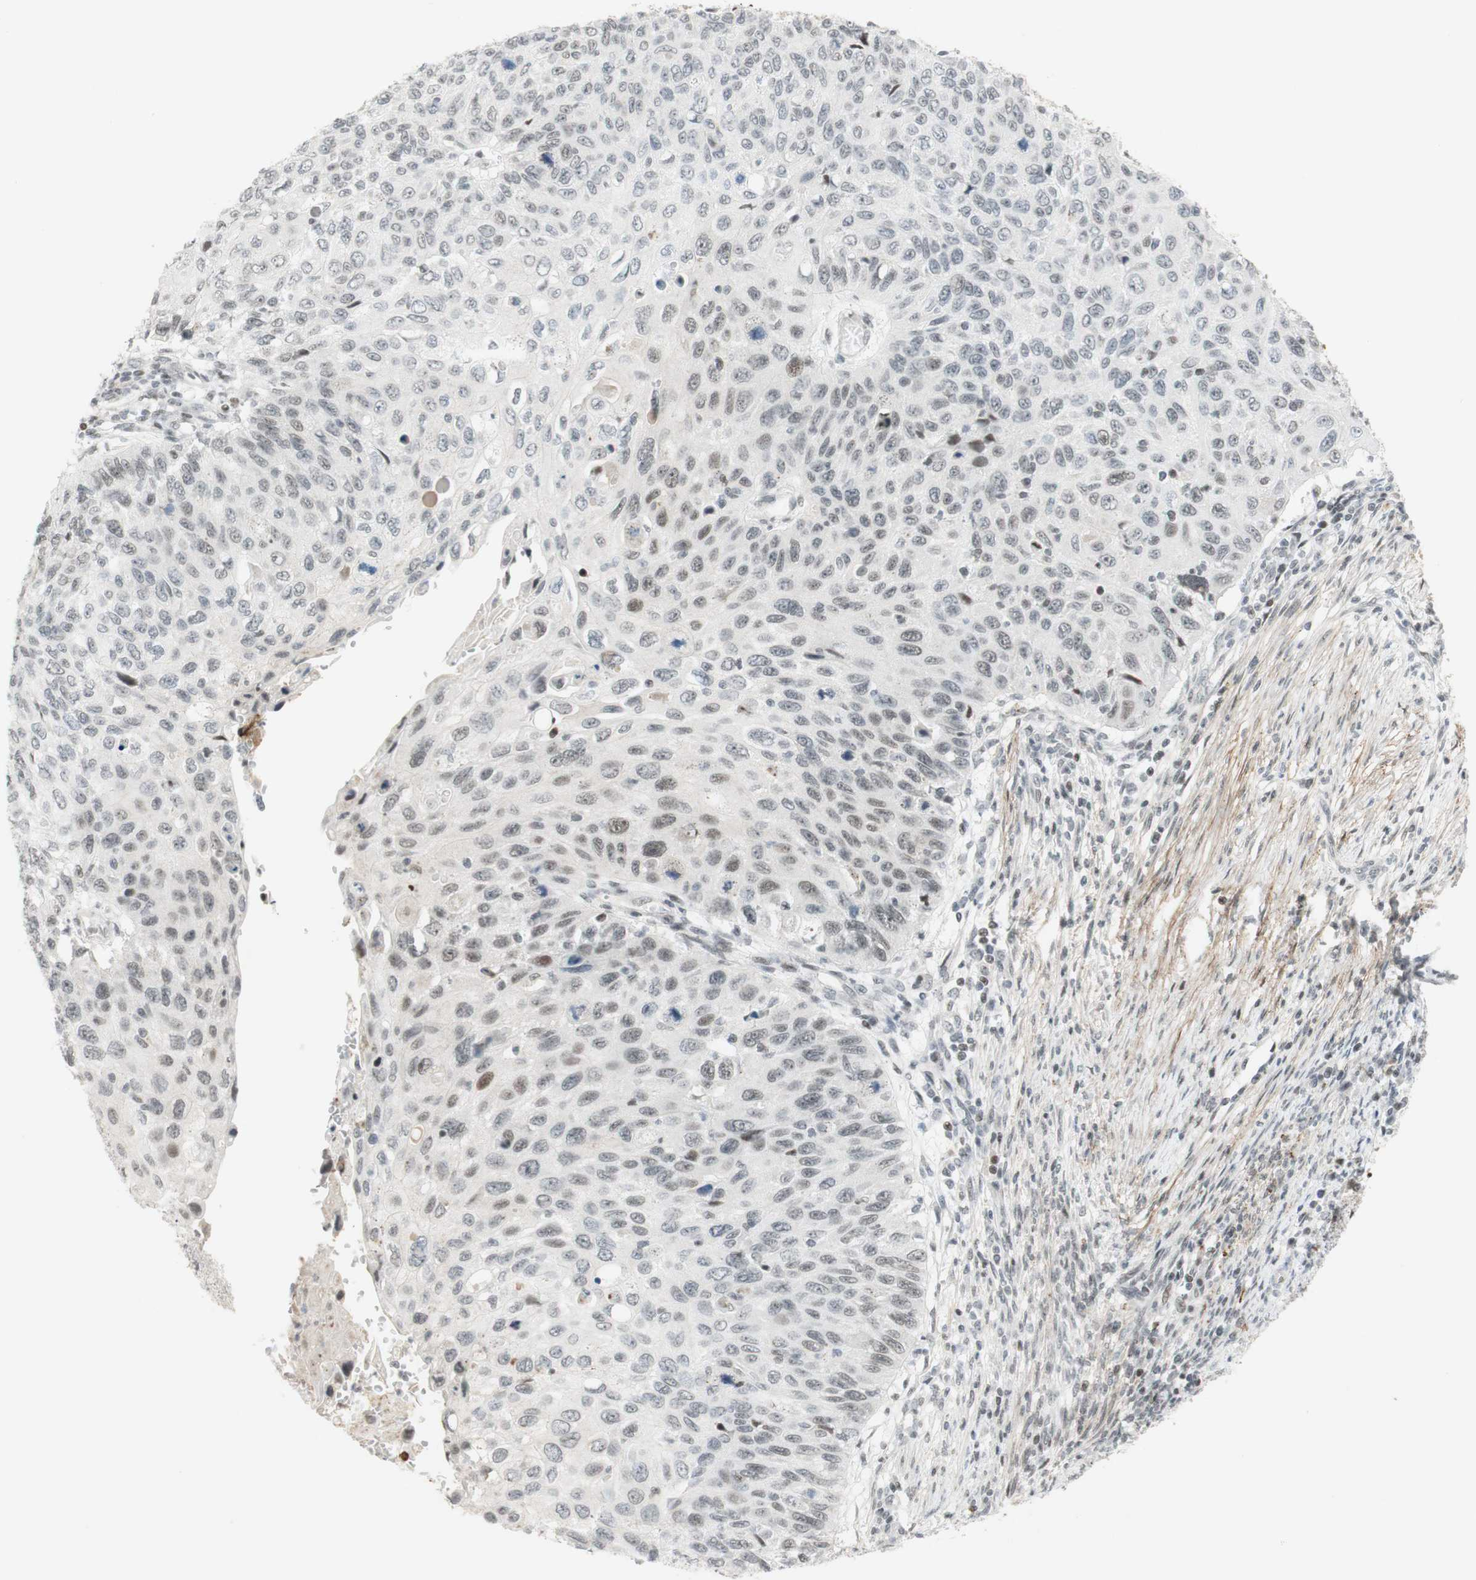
{"staining": {"intensity": "moderate", "quantity": "25%-75%", "location": "nuclear"}, "tissue": "cervical cancer", "cell_type": "Tumor cells", "image_type": "cancer", "snomed": [{"axis": "morphology", "description": "Squamous cell carcinoma, NOS"}, {"axis": "topography", "description": "Cervix"}], "caption": "This is an image of immunohistochemistry (IHC) staining of cervical cancer (squamous cell carcinoma), which shows moderate staining in the nuclear of tumor cells.", "gene": "IRF1", "patient": {"sex": "female", "age": 70}}